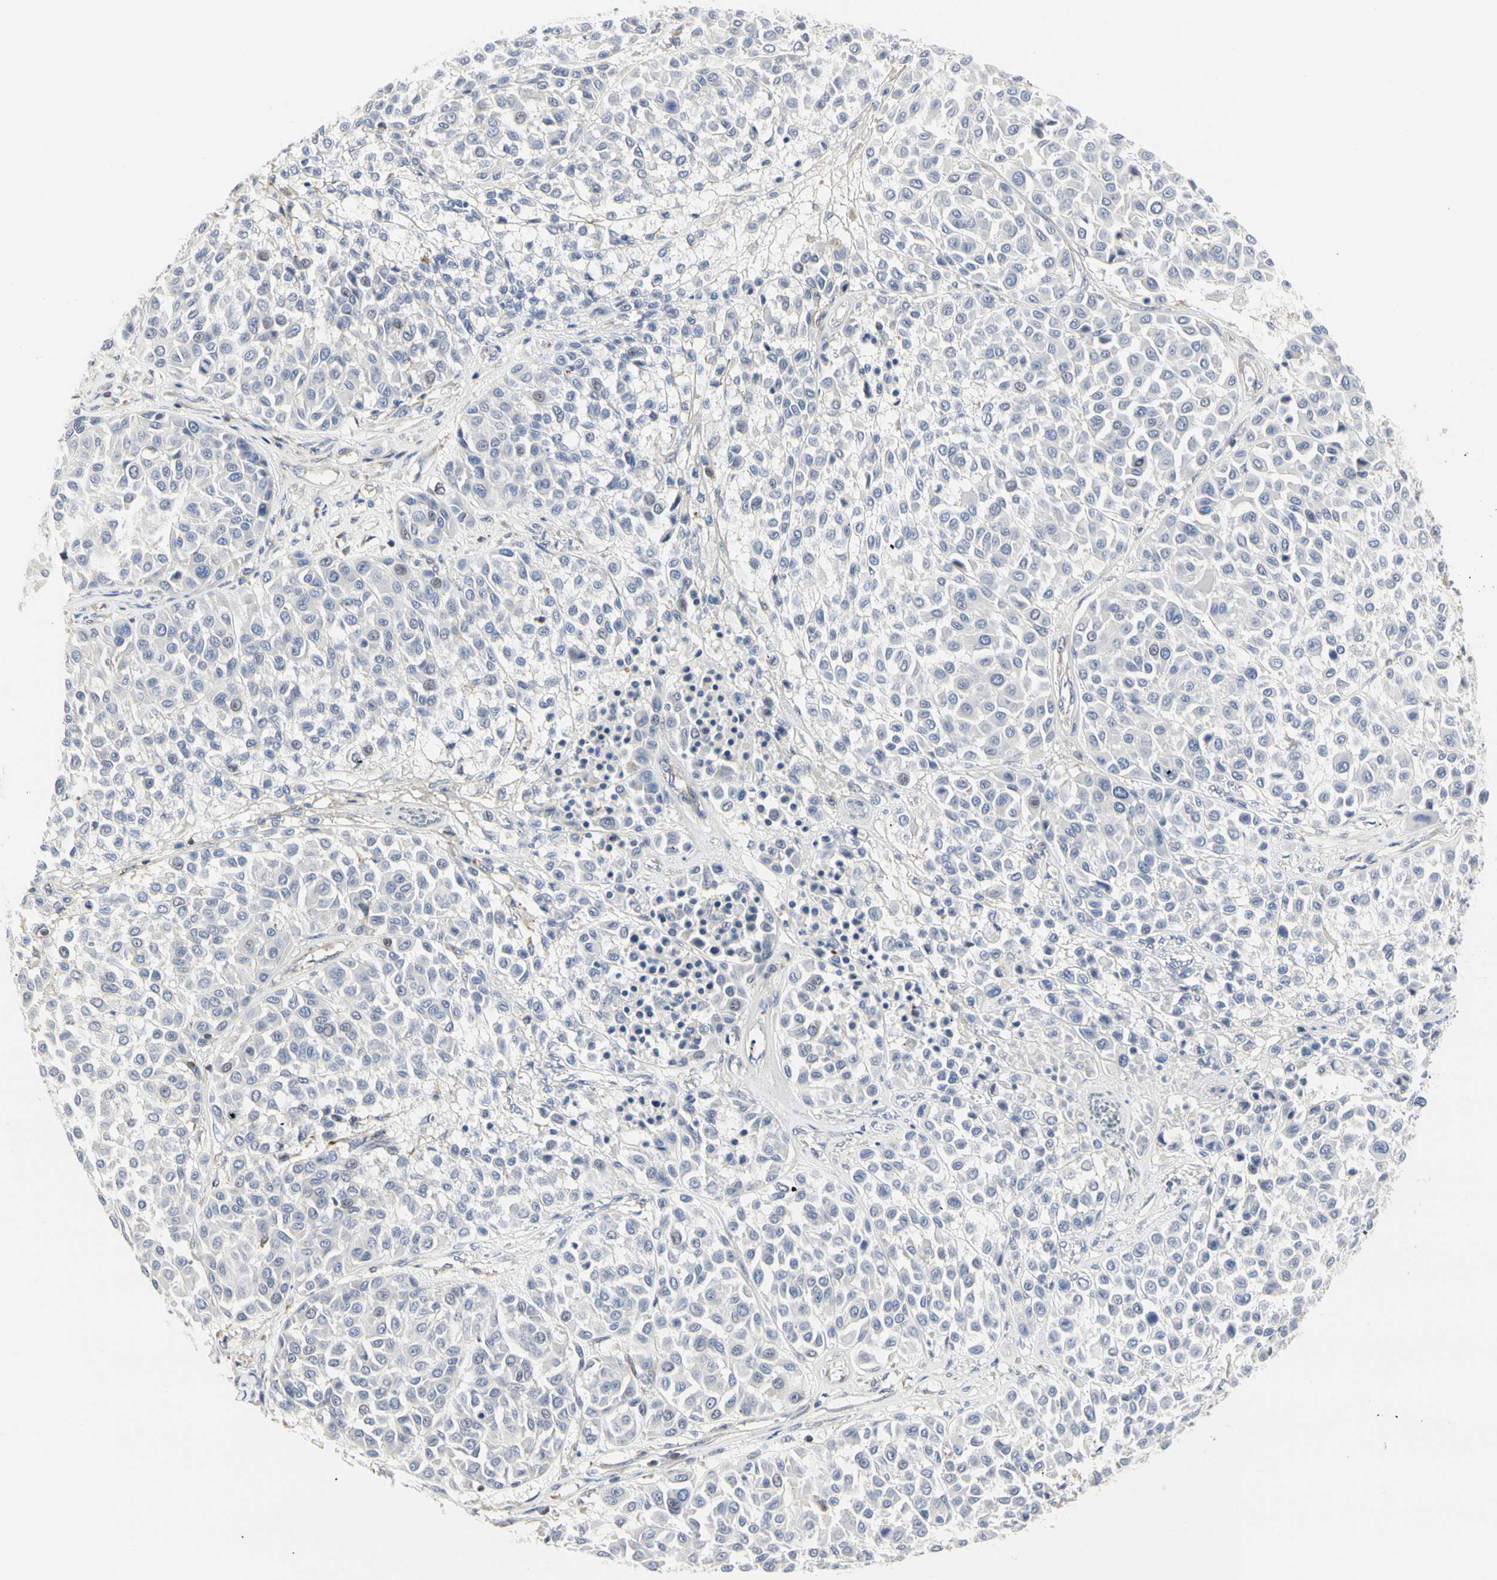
{"staining": {"intensity": "negative", "quantity": "none", "location": "none"}, "tissue": "melanoma", "cell_type": "Tumor cells", "image_type": "cancer", "snomed": [{"axis": "morphology", "description": "Malignant melanoma, Metastatic site"}, {"axis": "topography", "description": "Soft tissue"}], "caption": "Immunohistochemical staining of human melanoma reveals no significant expression in tumor cells.", "gene": "SHANK2", "patient": {"sex": "male", "age": 41}}